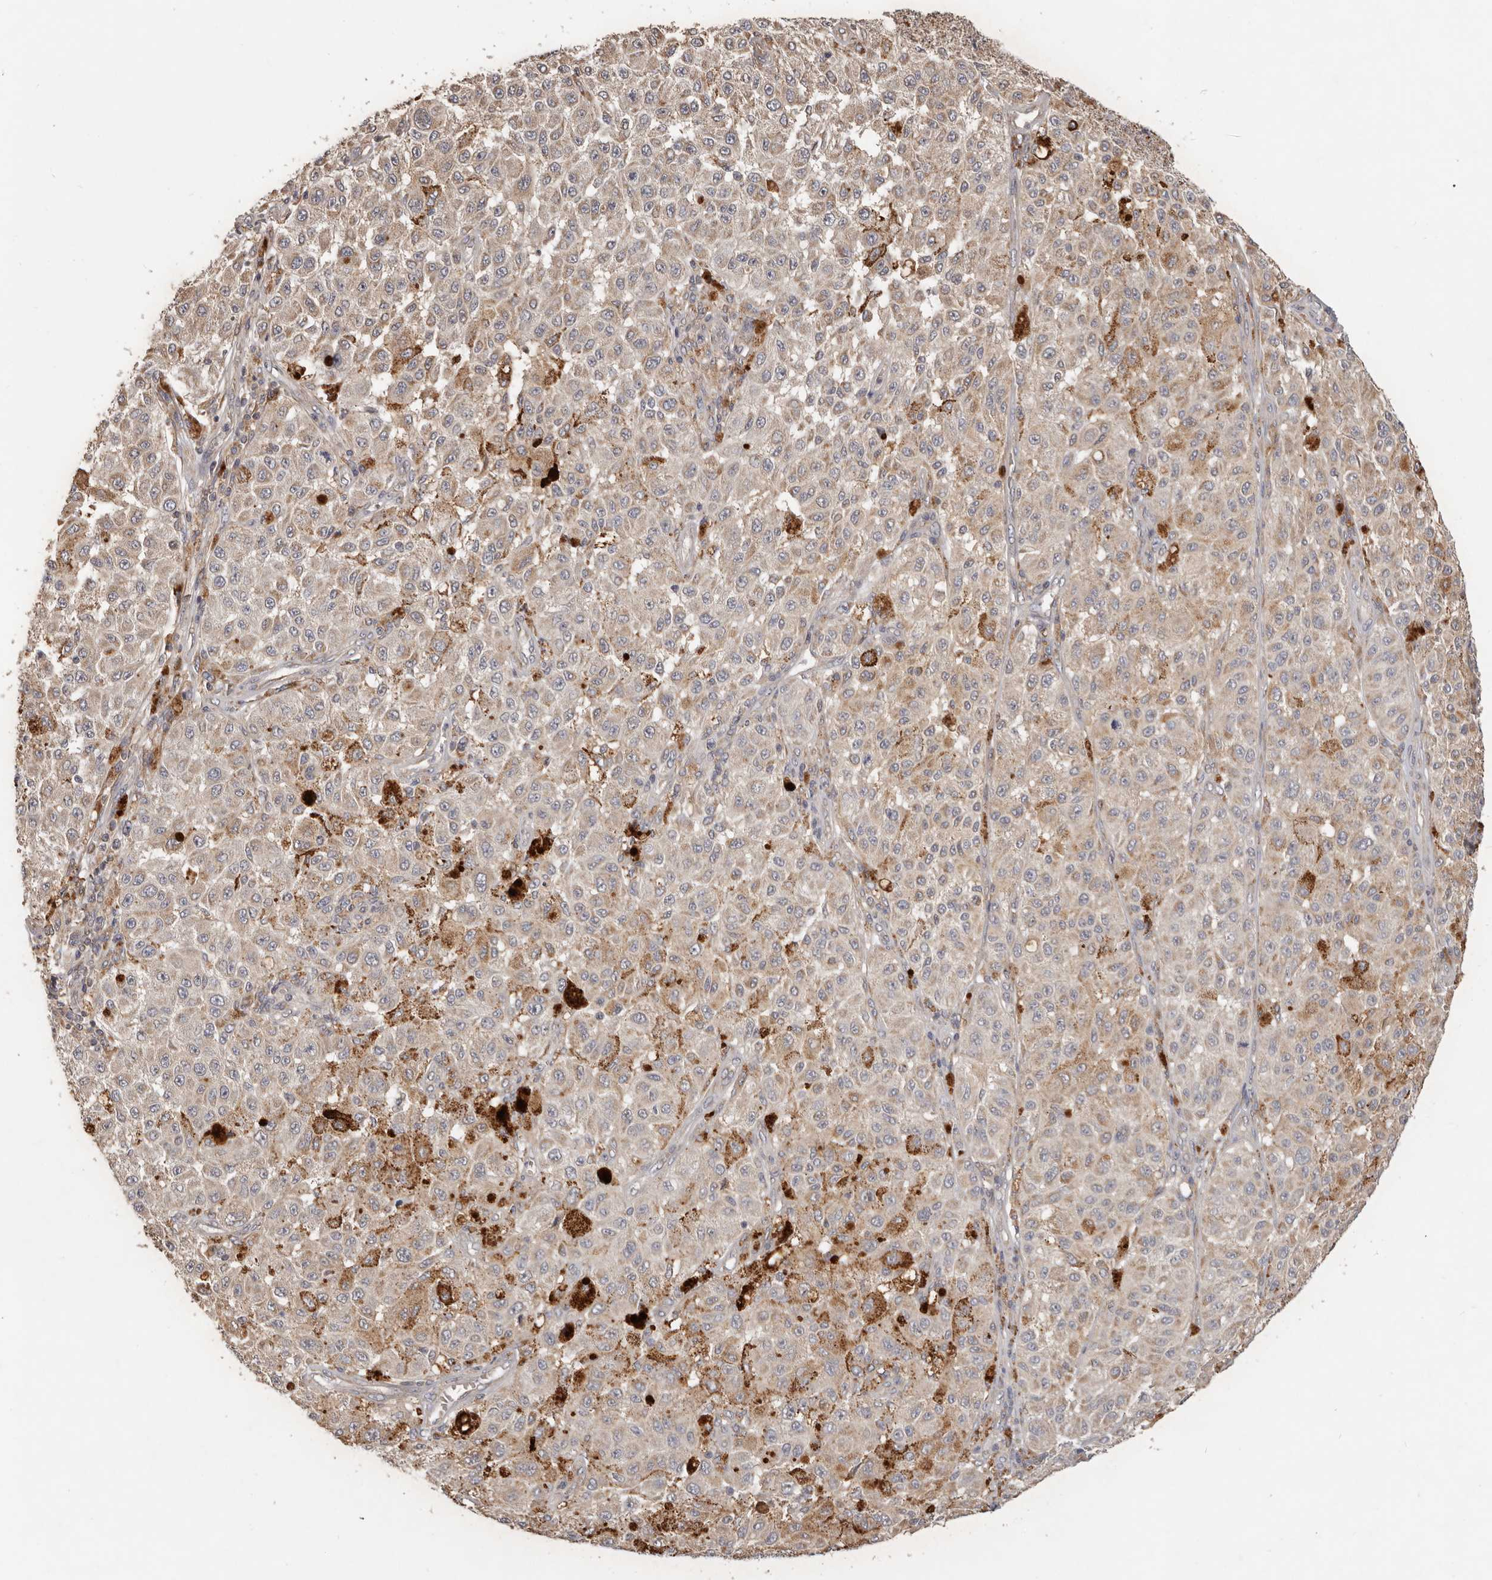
{"staining": {"intensity": "negative", "quantity": "none", "location": "none"}, "tissue": "melanoma", "cell_type": "Tumor cells", "image_type": "cancer", "snomed": [{"axis": "morphology", "description": "Malignant melanoma, NOS"}, {"axis": "topography", "description": "Skin"}], "caption": "Immunohistochemistry (IHC) micrograph of malignant melanoma stained for a protein (brown), which shows no positivity in tumor cells. (Immunohistochemistry, brightfield microscopy, high magnification).", "gene": "LRP6", "patient": {"sex": "female", "age": 64}}